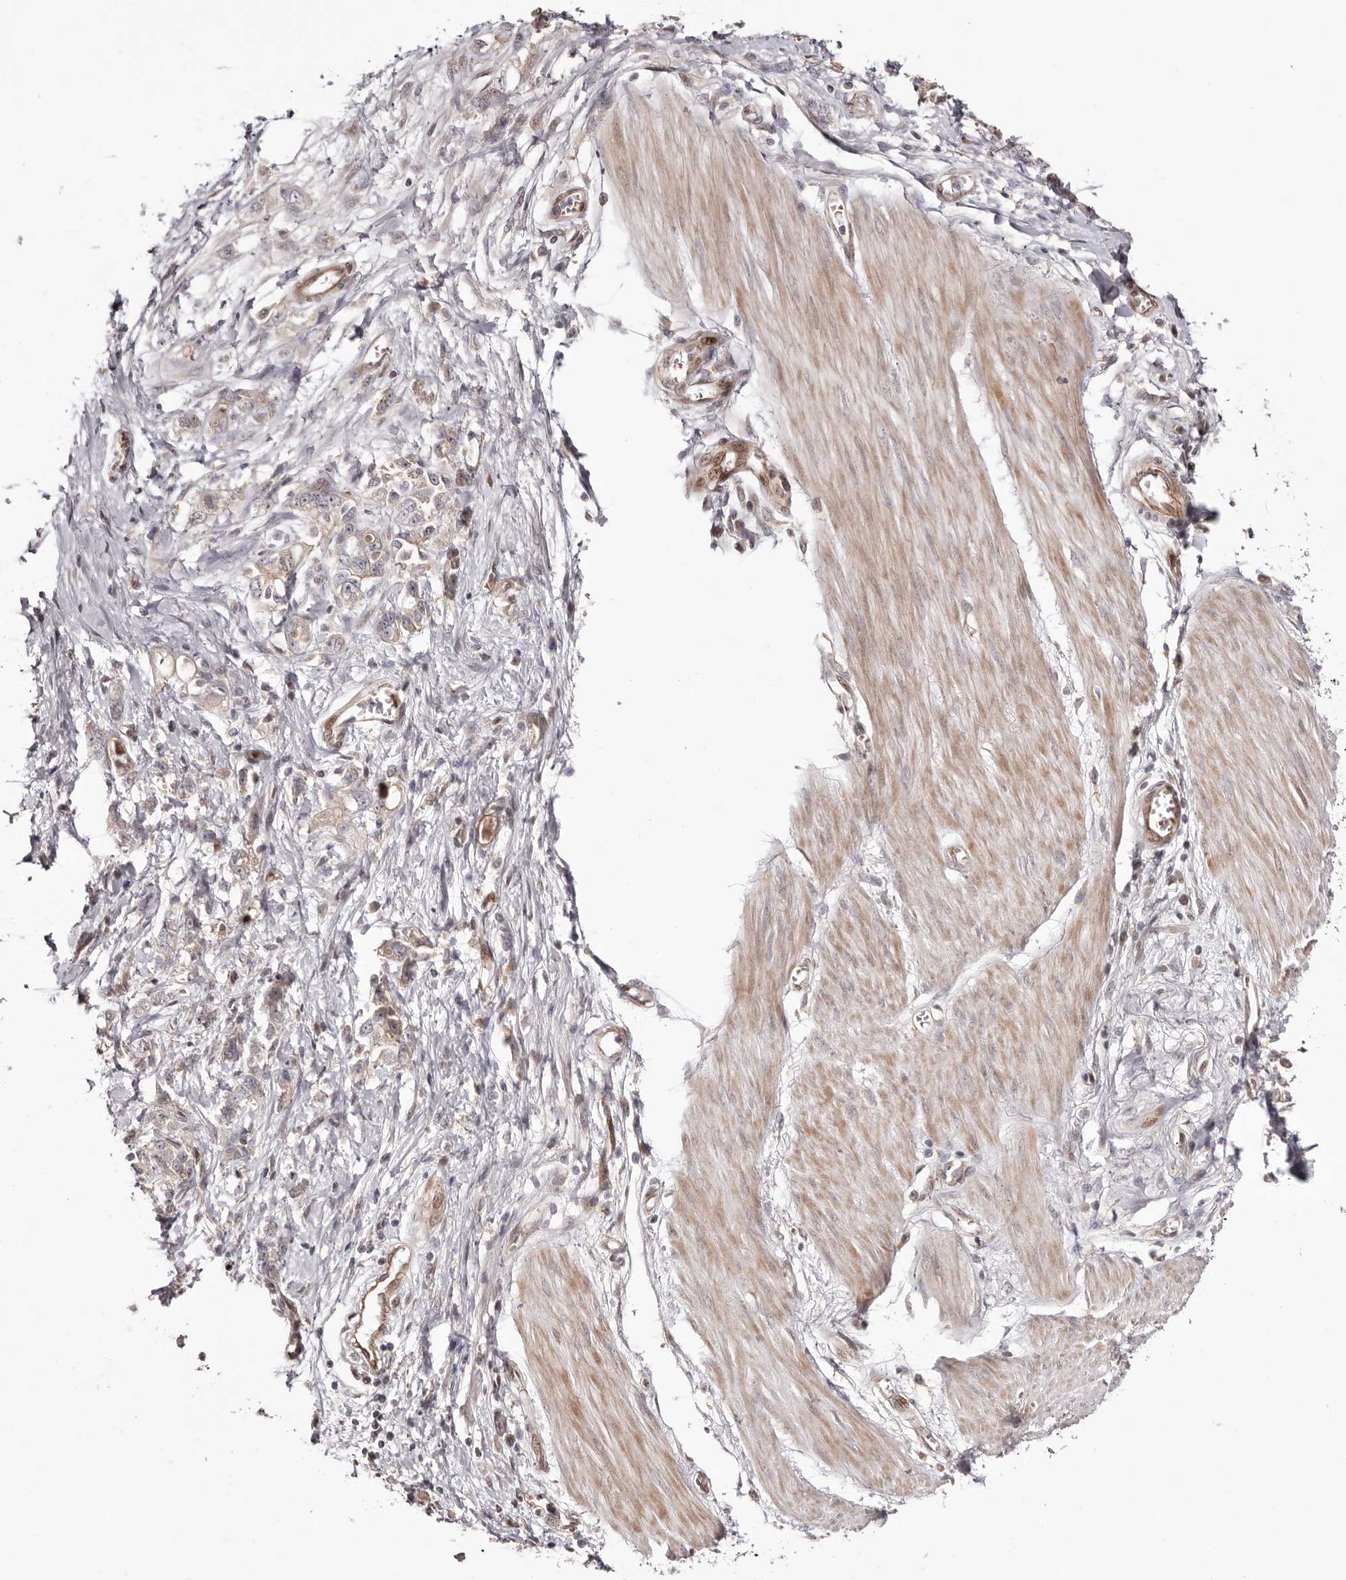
{"staining": {"intensity": "weak", "quantity": "<25%", "location": "cytoplasmic/membranous"}, "tissue": "stomach cancer", "cell_type": "Tumor cells", "image_type": "cancer", "snomed": [{"axis": "morphology", "description": "Adenocarcinoma, NOS"}, {"axis": "topography", "description": "Stomach"}], "caption": "Immunohistochemistry (IHC) of adenocarcinoma (stomach) displays no expression in tumor cells.", "gene": "EGR3", "patient": {"sex": "female", "age": 76}}